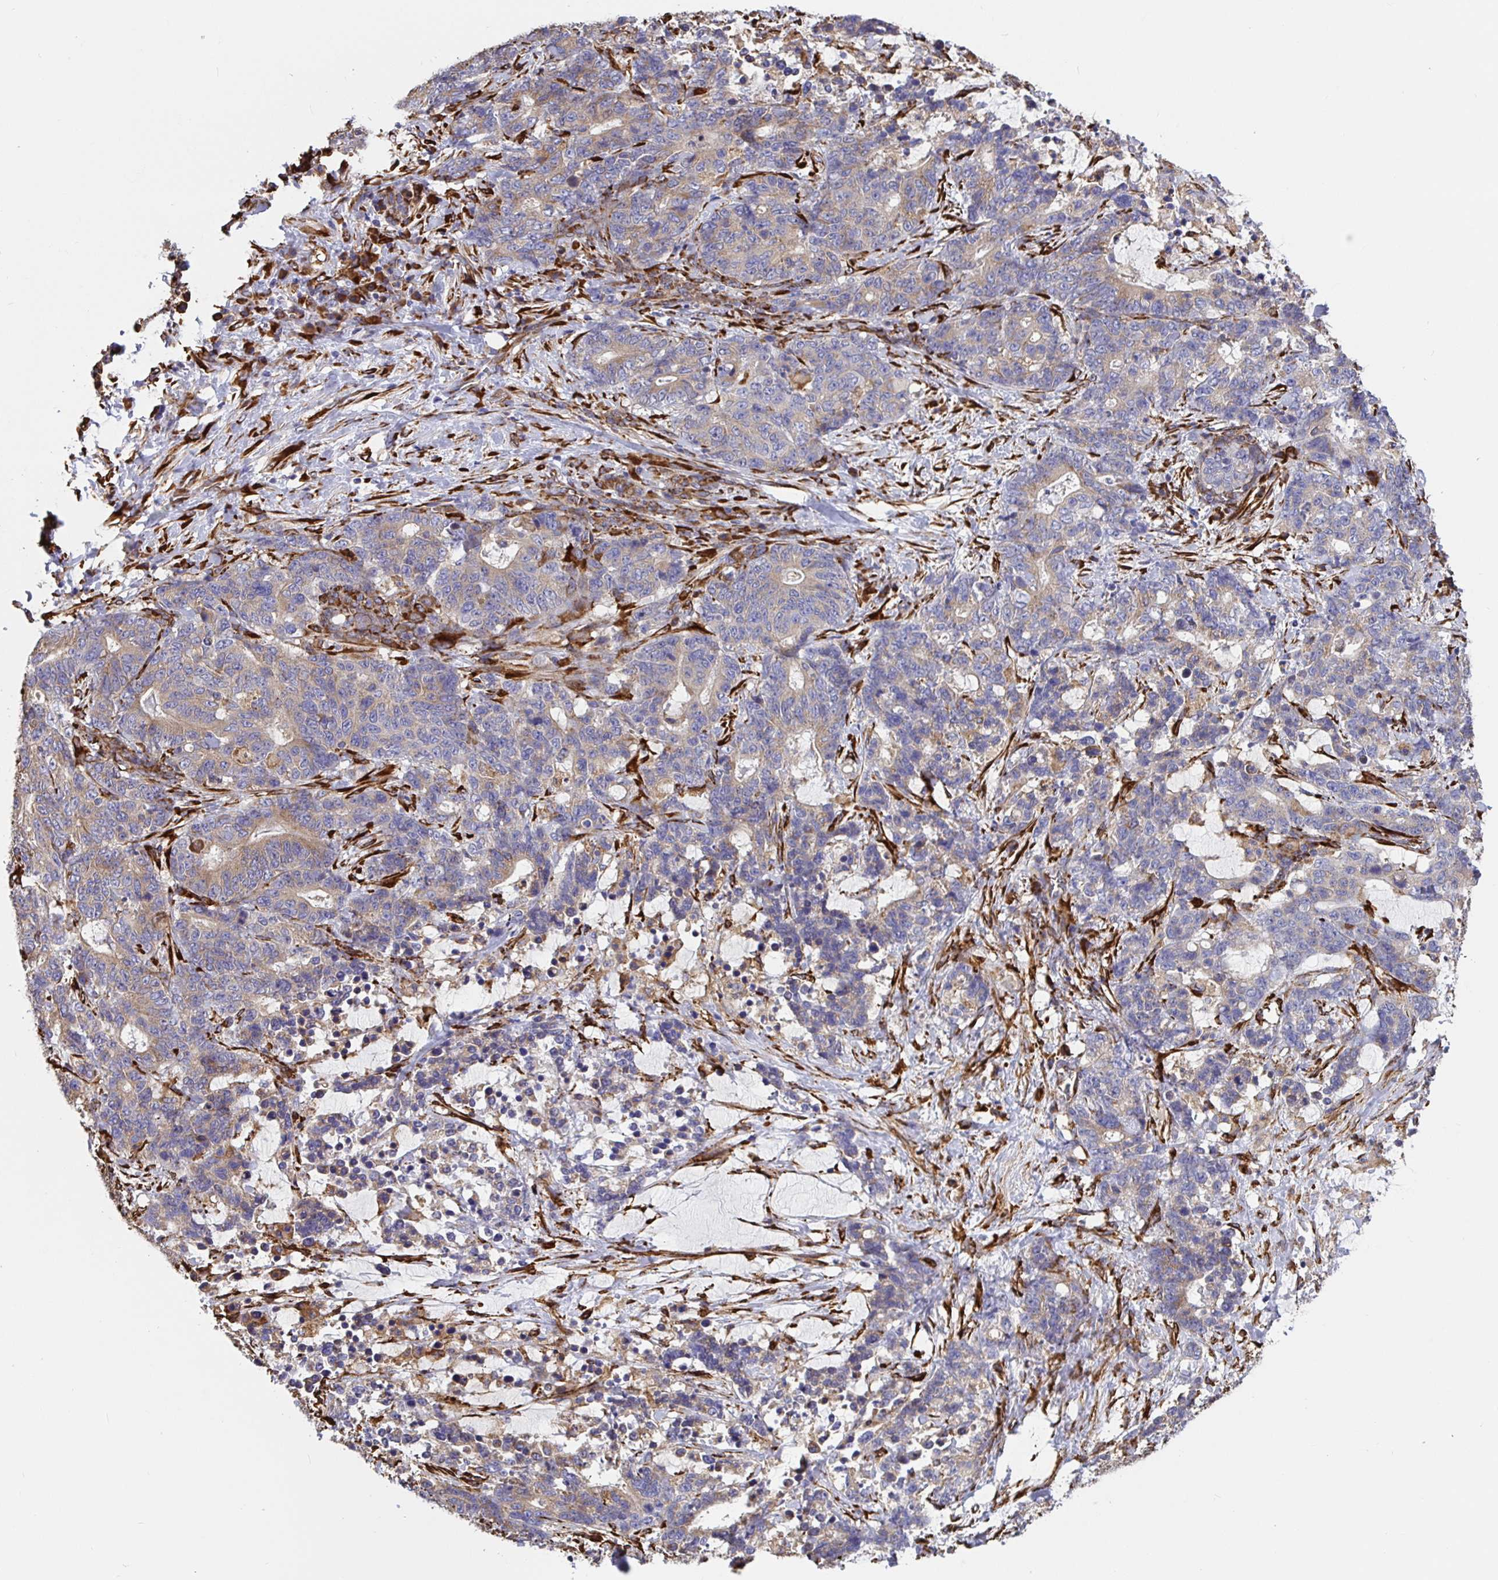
{"staining": {"intensity": "weak", "quantity": "25%-75%", "location": "cytoplasmic/membranous"}, "tissue": "stomach cancer", "cell_type": "Tumor cells", "image_type": "cancer", "snomed": [{"axis": "morphology", "description": "Normal tissue, NOS"}, {"axis": "morphology", "description": "Adenocarcinoma, NOS"}, {"axis": "topography", "description": "Stomach"}], "caption": "High-power microscopy captured an IHC photomicrograph of stomach adenocarcinoma, revealing weak cytoplasmic/membranous staining in about 25%-75% of tumor cells. (DAB = brown stain, brightfield microscopy at high magnification).", "gene": "MAOA", "patient": {"sex": "female", "age": 64}}